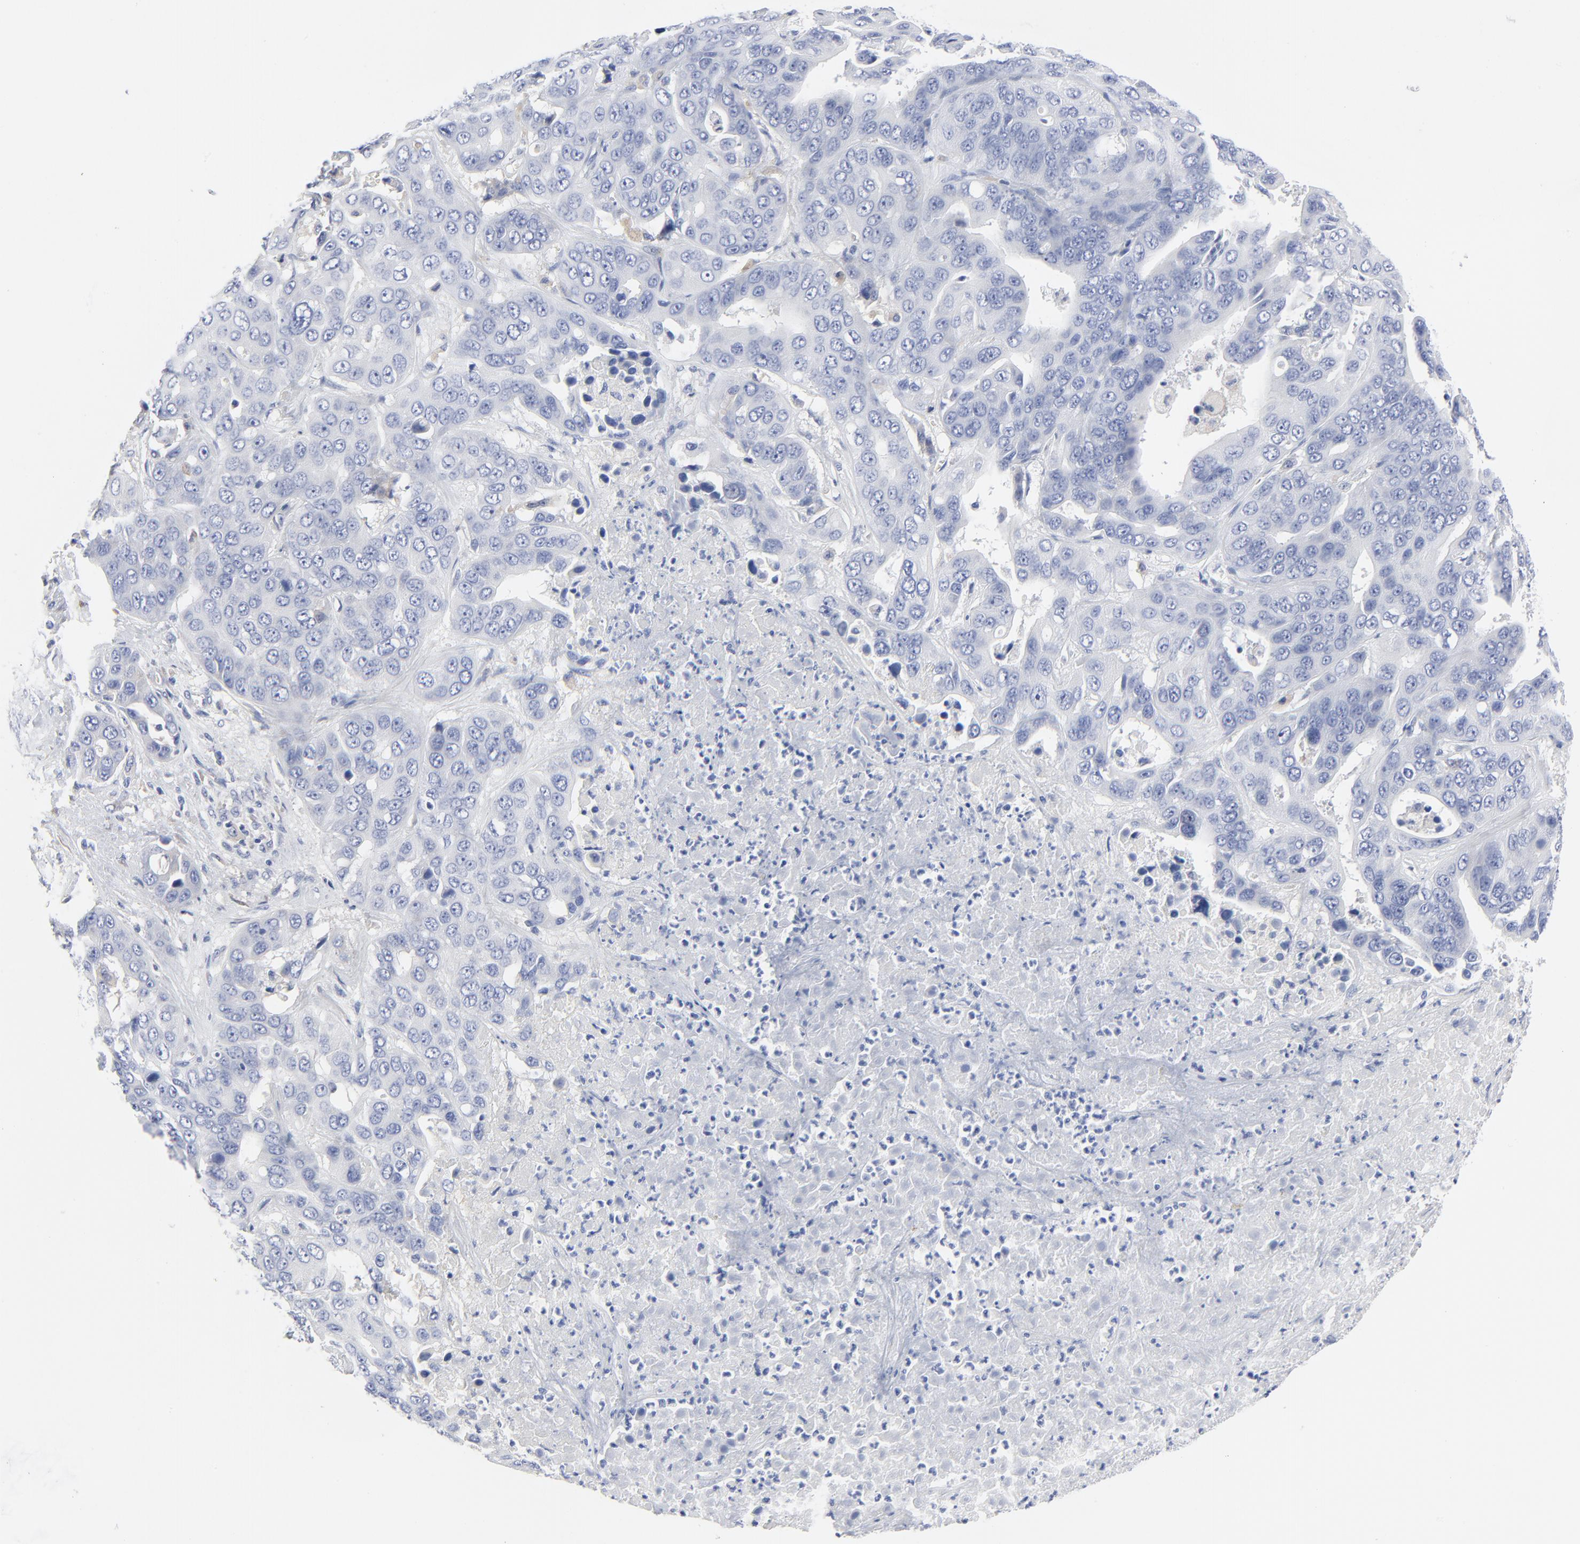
{"staining": {"intensity": "negative", "quantity": "none", "location": "none"}, "tissue": "liver cancer", "cell_type": "Tumor cells", "image_type": "cancer", "snomed": [{"axis": "morphology", "description": "Cholangiocarcinoma"}, {"axis": "topography", "description": "Liver"}], "caption": "Liver cancer (cholangiocarcinoma) stained for a protein using immunohistochemistry (IHC) exhibits no staining tumor cells.", "gene": "STAT2", "patient": {"sex": "female", "age": 52}}